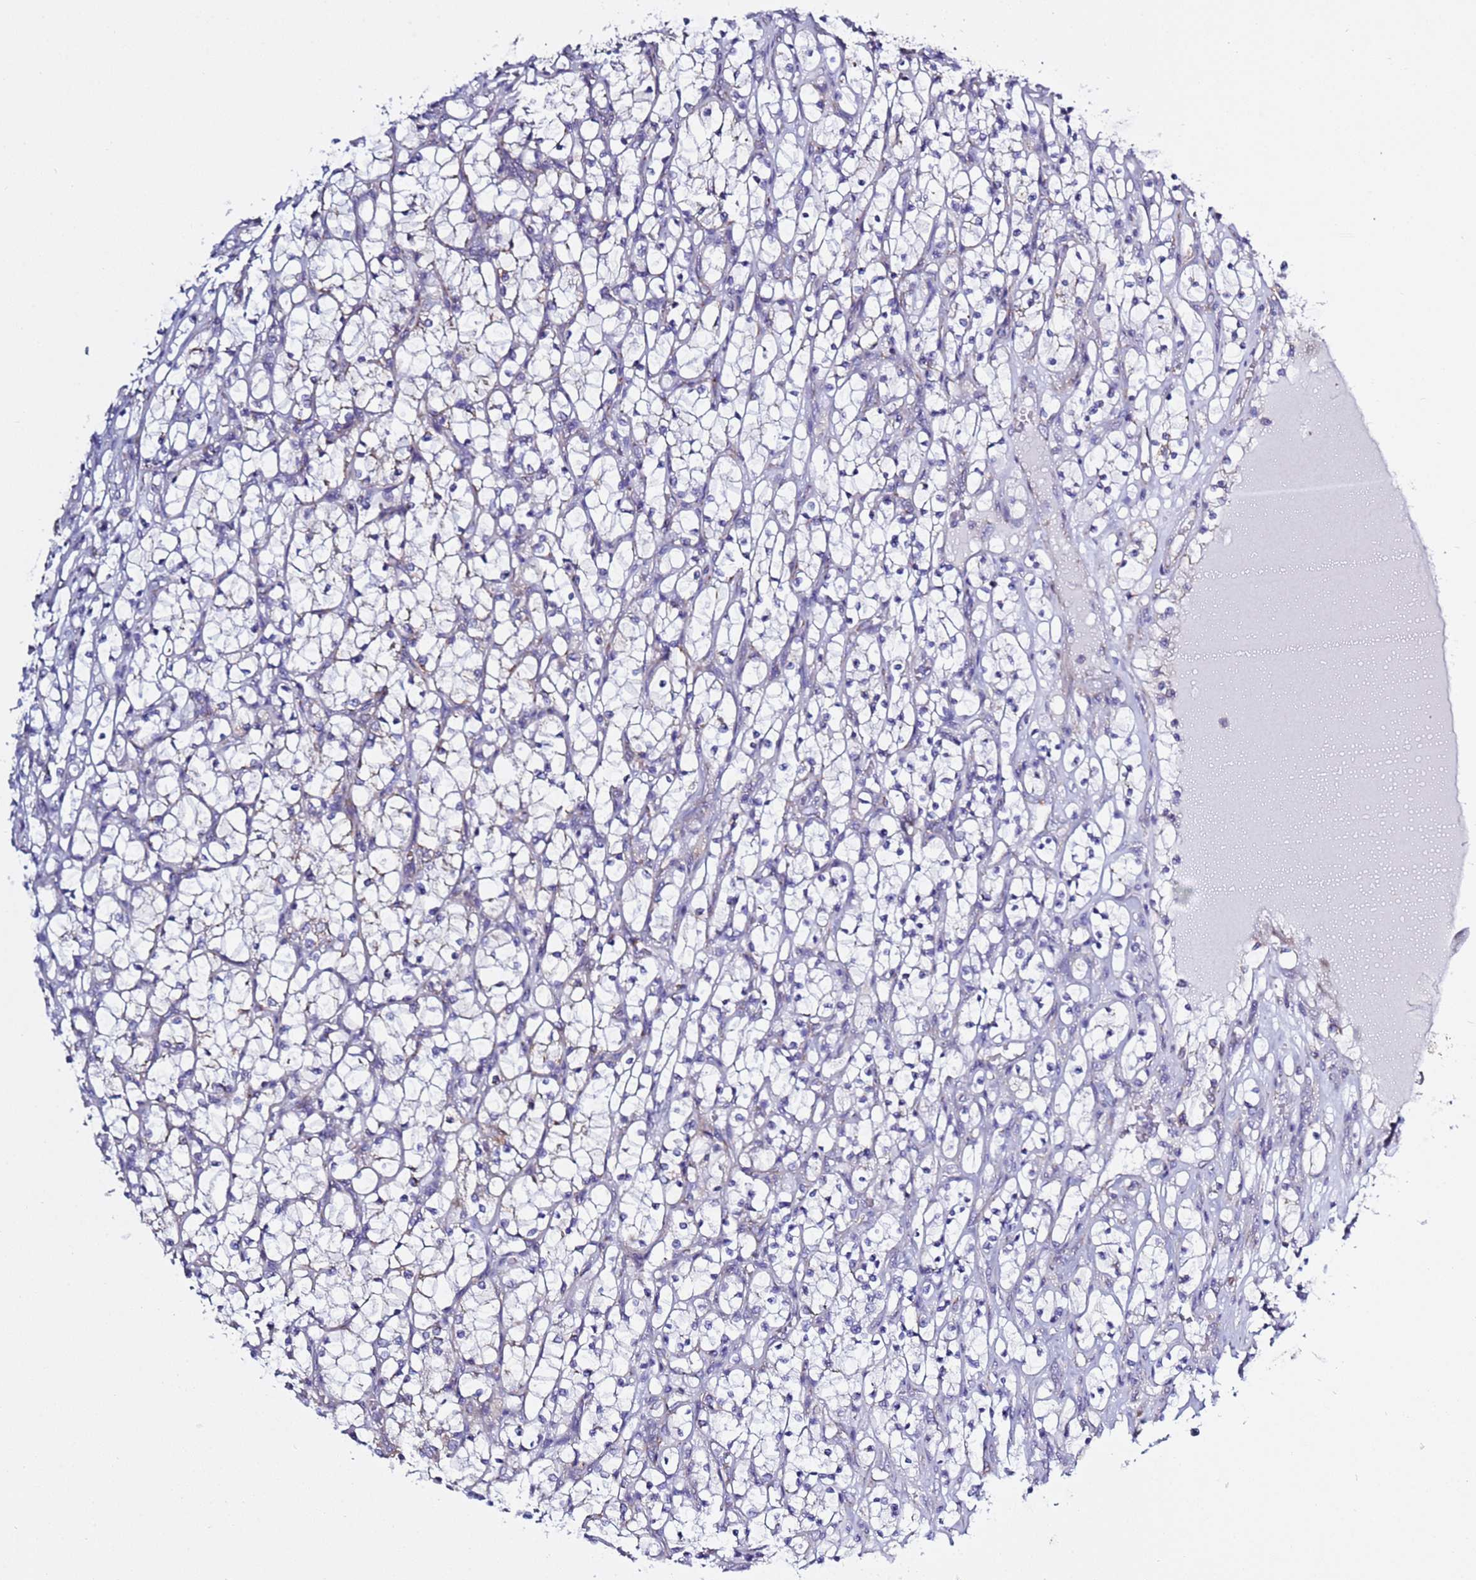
{"staining": {"intensity": "negative", "quantity": "none", "location": "none"}, "tissue": "renal cancer", "cell_type": "Tumor cells", "image_type": "cancer", "snomed": [{"axis": "morphology", "description": "Adenocarcinoma, NOS"}, {"axis": "topography", "description": "Kidney"}], "caption": "An IHC micrograph of renal cancer is shown. There is no staining in tumor cells of renal cancer.", "gene": "ABHD17B", "patient": {"sex": "female", "age": 69}}